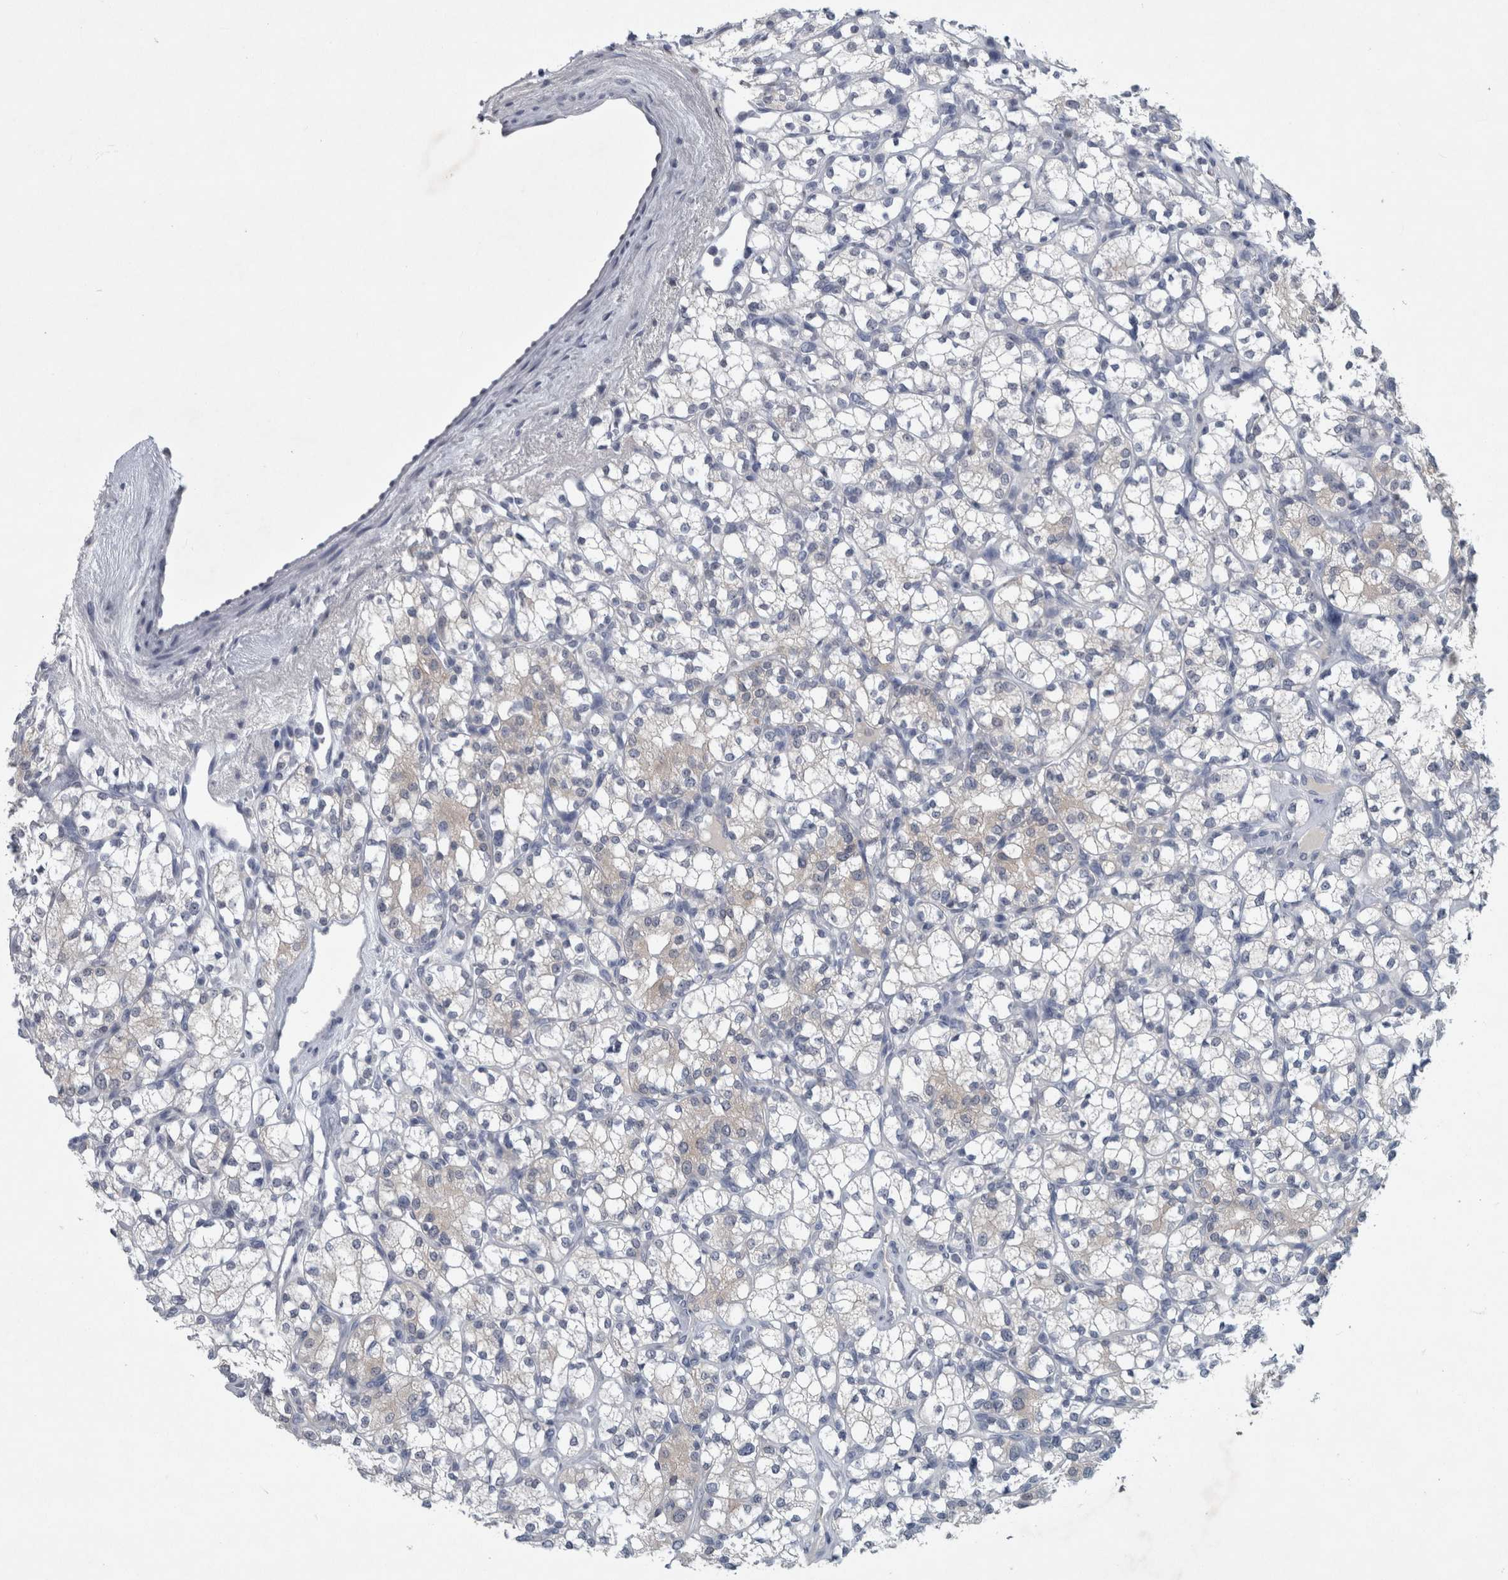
{"staining": {"intensity": "negative", "quantity": "none", "location": "none"}, "tissue": "renal cancer", "cell_type": "Tumor cells", "image_type": "cancer", "snomed": [{"axis": "morphology", "description": "Adenocarcinoma, NOS"}, {"axis": "topography", "description": "Kidney"}], "caption": "Immunohistochemical staining of adenocarcinoma (renal) reveals no significant positivity in tumor cells.", "gene": "FAM83H", "patient": {"sex": "male", "age": 77}}